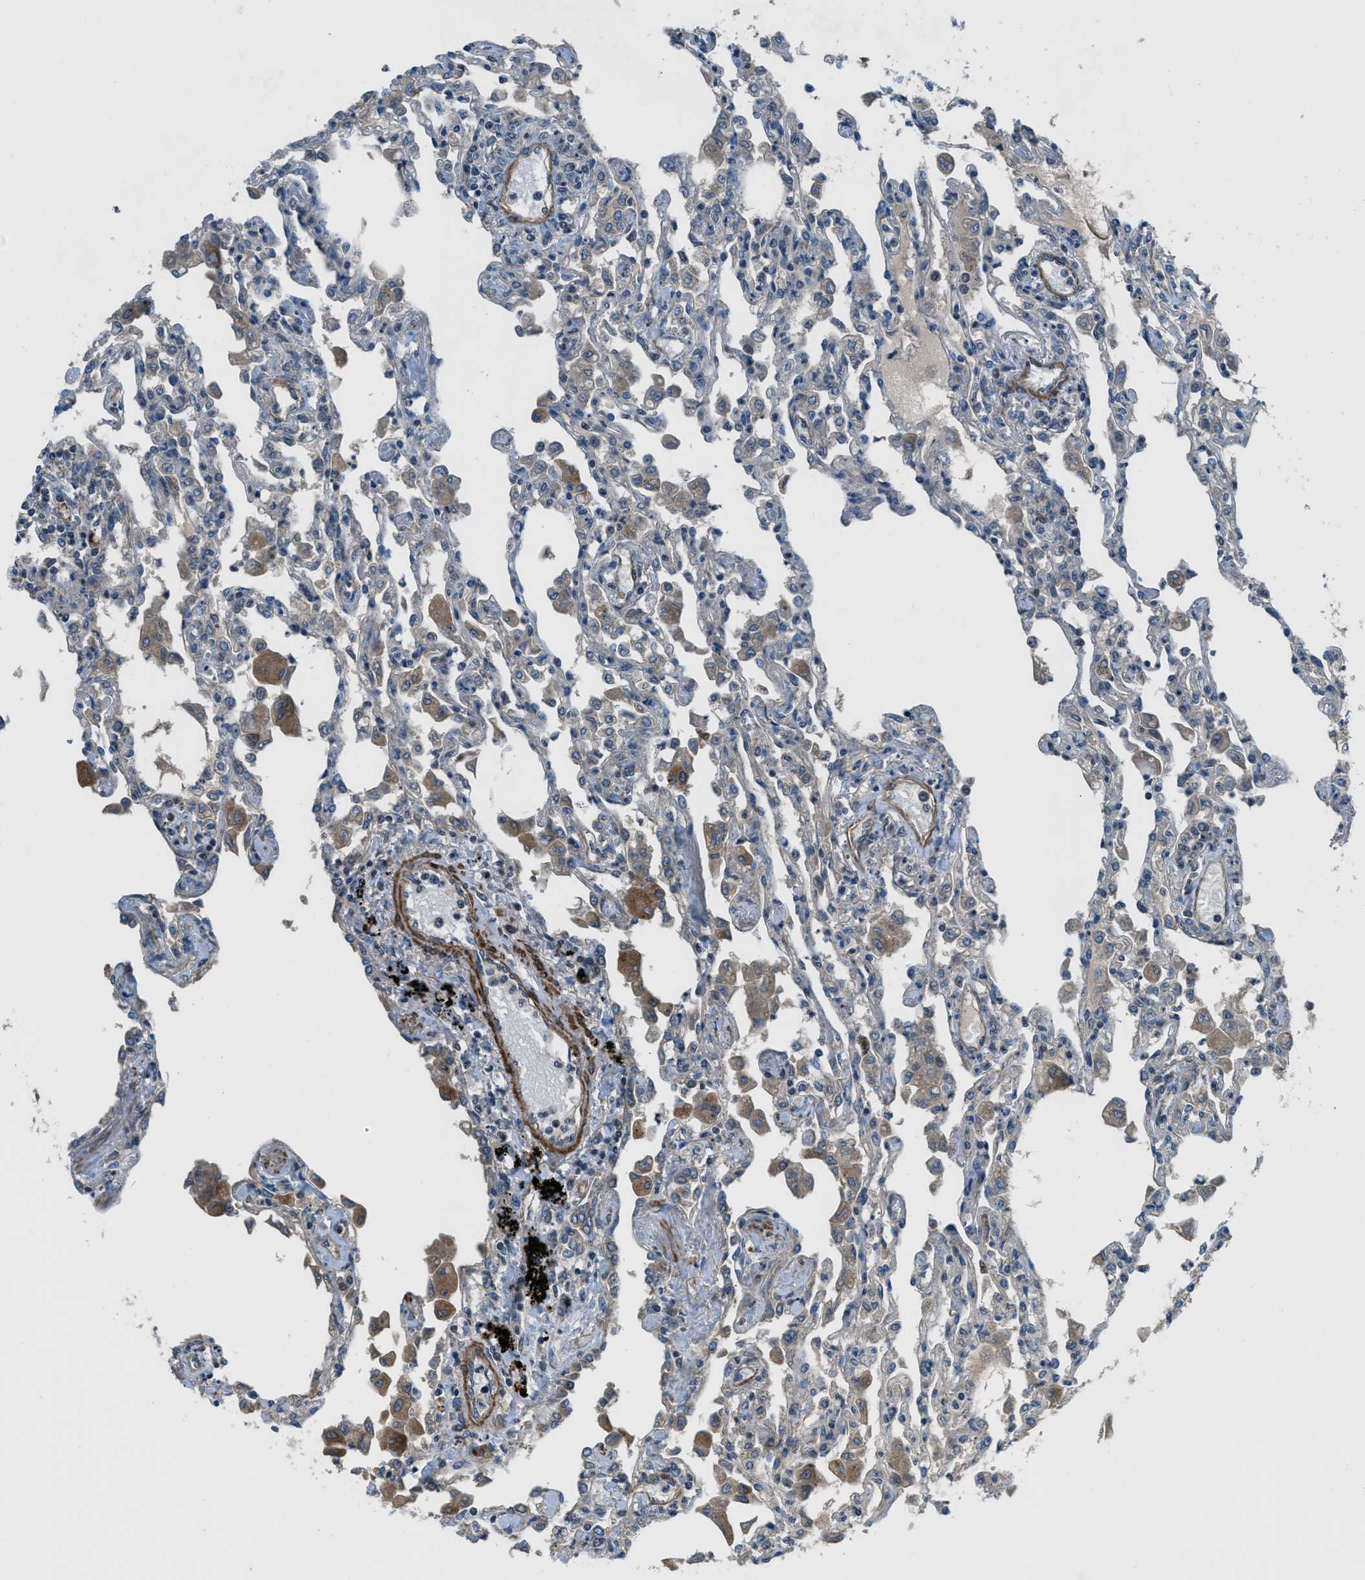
{"staining": {"intensity": "weak", "quantity": "25%-75%", "location": "cytoplasmic/membranous"}, "tissue": "lung", "cell_type": "Alveolar cells", "image_type": "normal", "snomed": [{"axis": "morphology", "description": "Normal tissue, NOS"}, {"axis": "topography", "description": "Bronchus"}, {"axis": "topography", "description": "Lung"}], "caption": "Benign lung exhibits weak cytoplasmic/membranous positivity in approximately 25%-75% of alveolar cells (DAB = brown stain, brightfield microscopy at high magnification)..", "gene": "VEZT", "patient": {"sex": "female", "age": 49}}